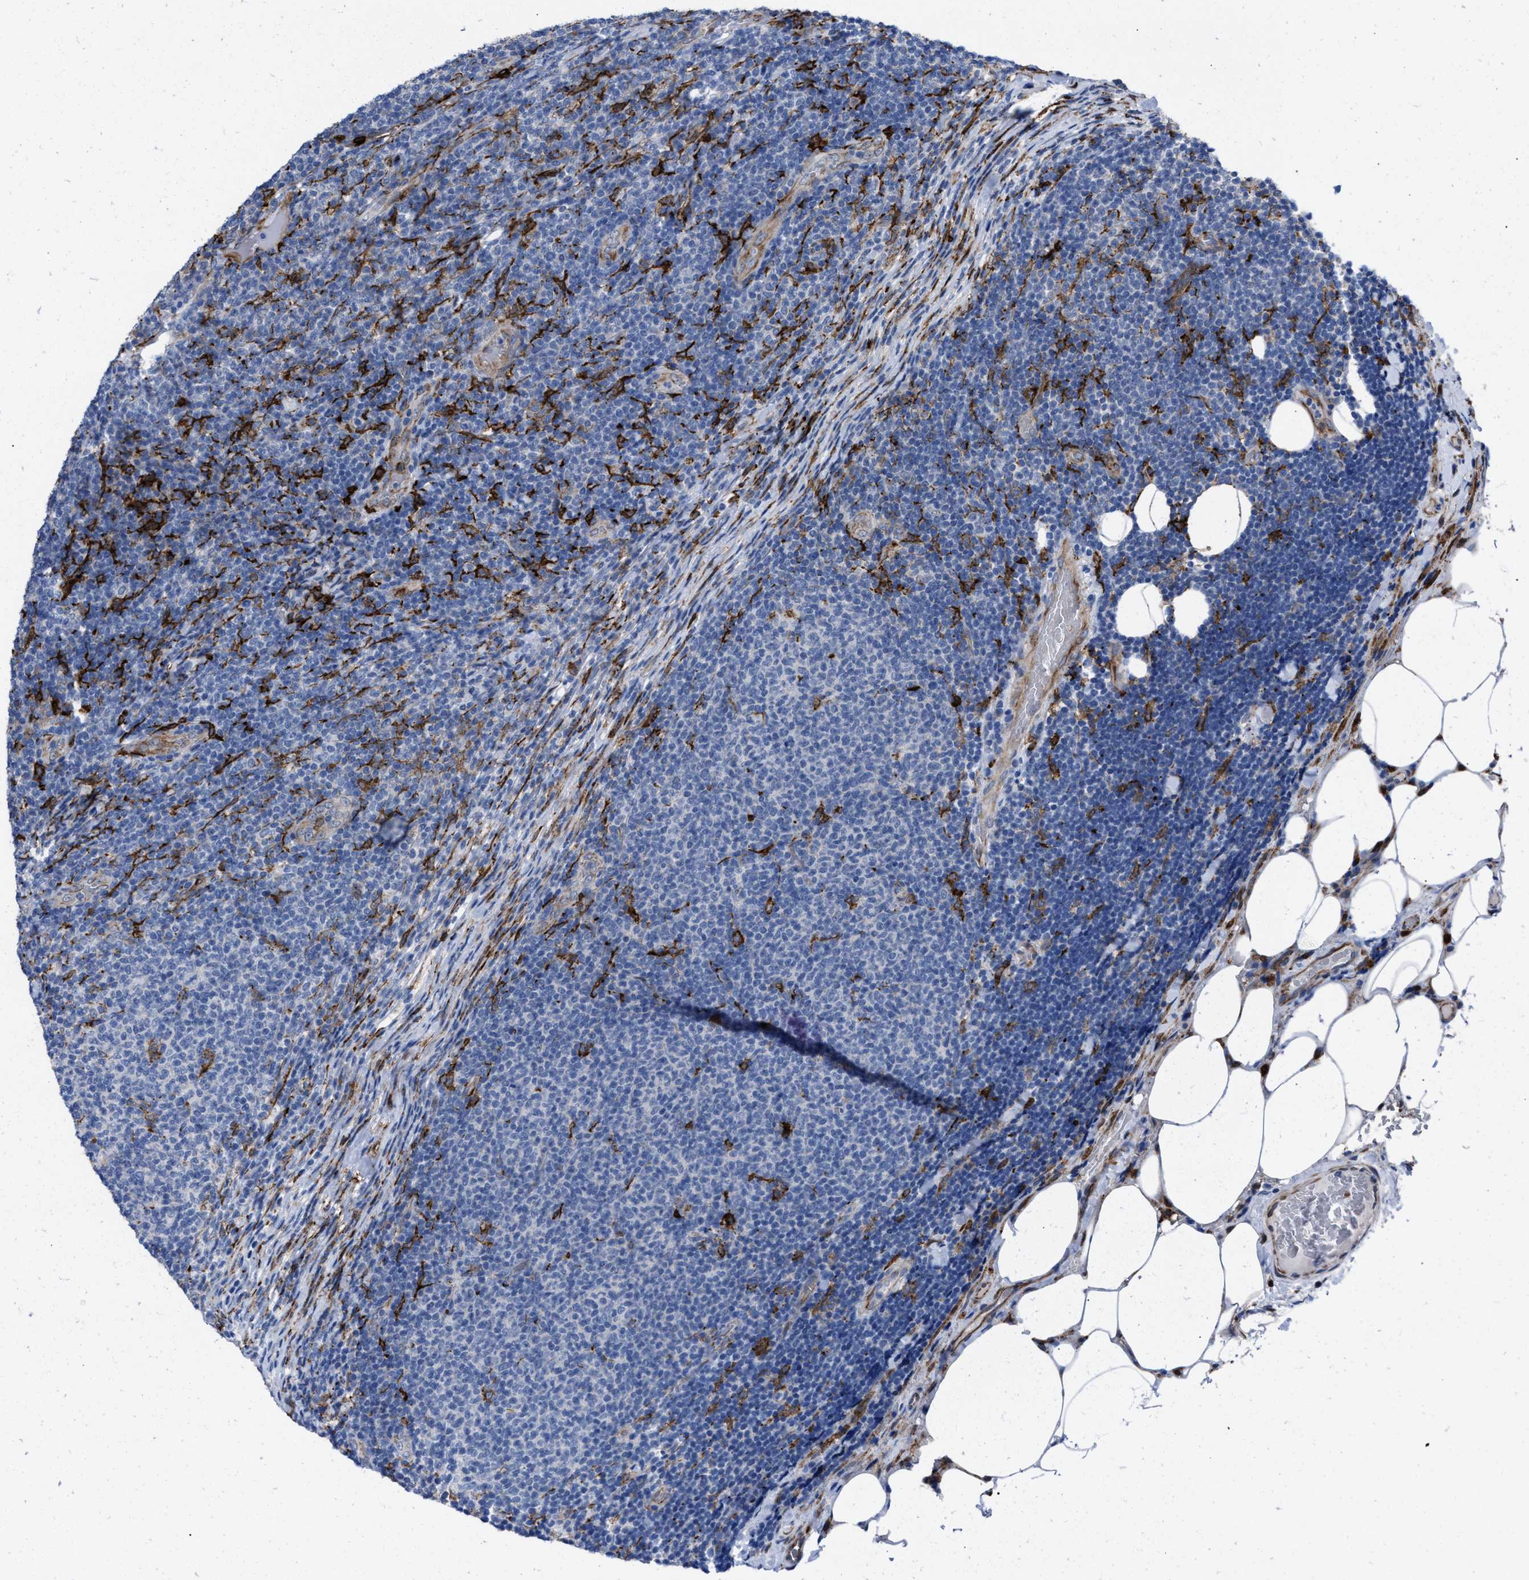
{"staining": {"intensity": "negative", "quantity": "none", "location": "none"}, "tissue": "lymphoma", "cell_type": "Tumor cells", "image_type": "cancer", "snomed": [{"axis": "morphology", "description": "Malignant lymphoma, non-Hodgkin's type, Low grade"}, {"axis": "topography", "description": "Lymph node"}], "caption": "Immunohistochemical staining of human low-grade malignant lymphoma, non-Hodgkin's type exhibits no significant staining in tumor cells.", "gene": "SLC47A1", "patient": {"sex": "male", "age": 66}}